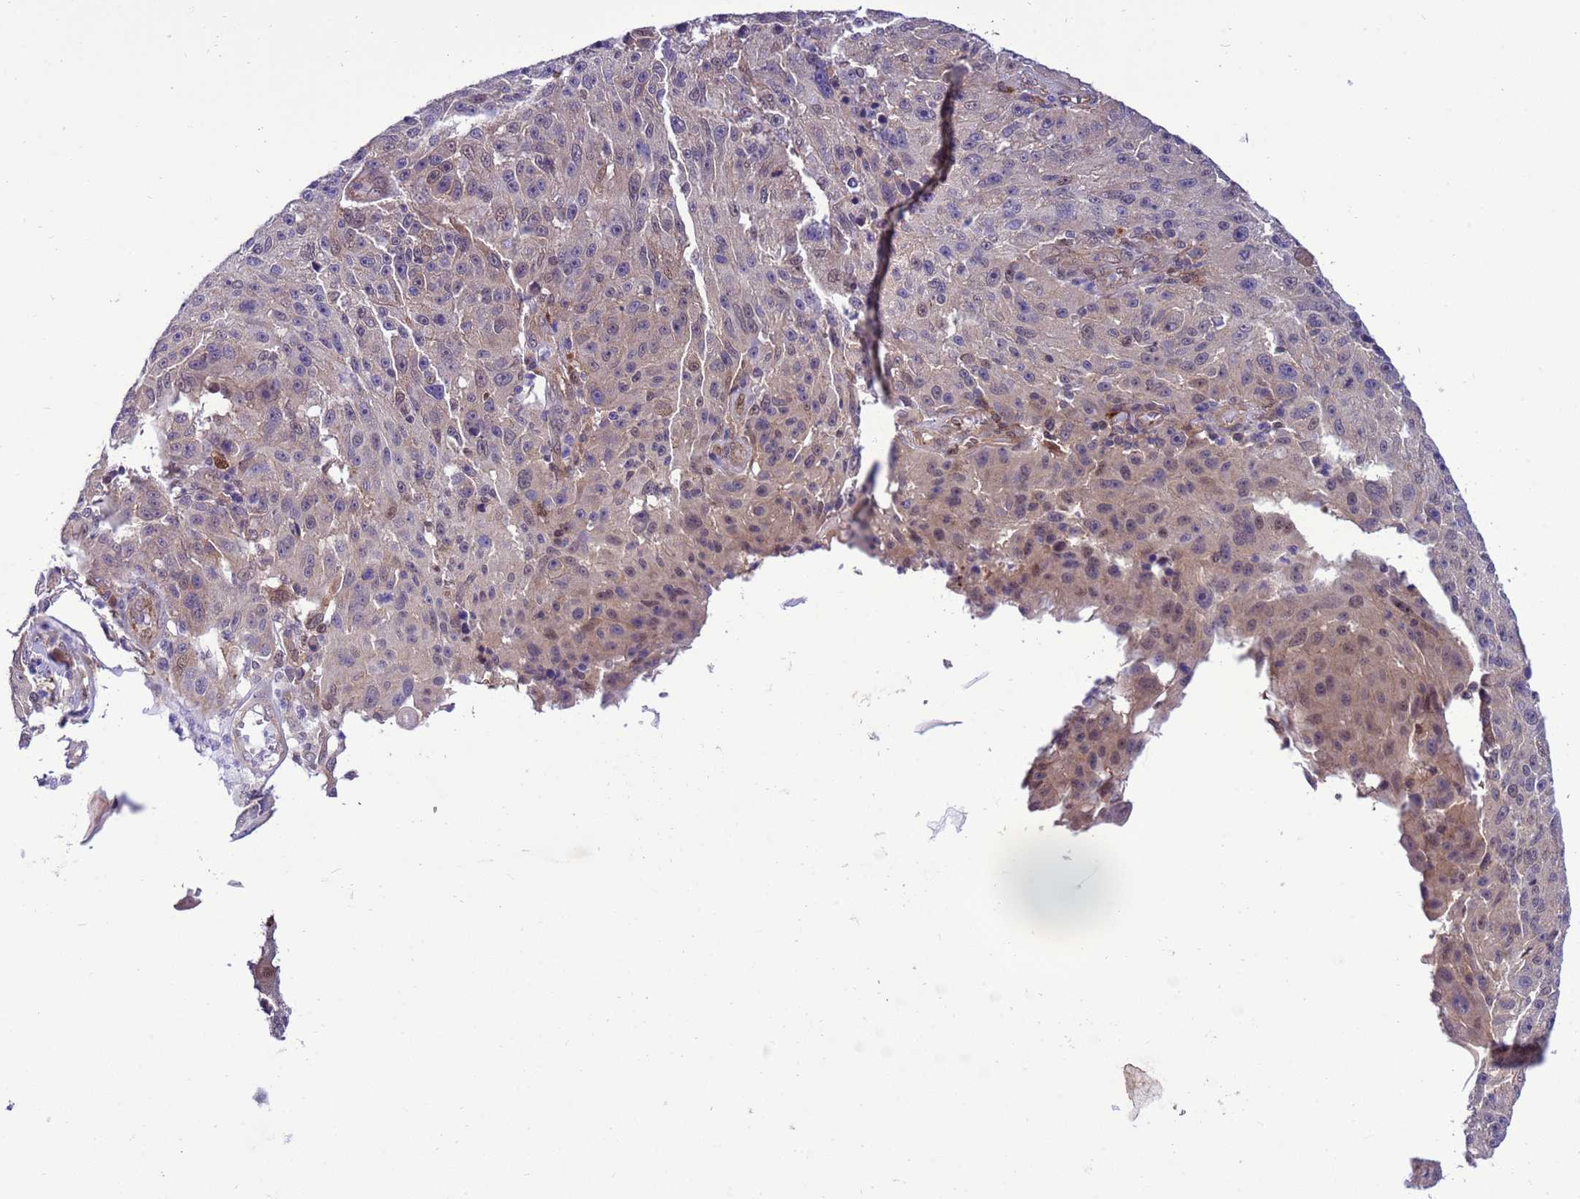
{"staining": {"intensity": "weak", "quantity": "<25%", "location": "cytoplasmic/membranous,nuclear"}, "tissue": "melanoma", "cell_type": "Tumor cells", "image_type": "cancer", "snomed": [{"axis": "morphology", "description": "Malignant melanoma, NOS"}, {"axis": "topography", "description": "Skin"}], "caption": "Melanoma was stained to show a protein in brown. There is no significant positivity in tumor cells.", "gene": "RASD1", "patient": {"sex": "male", "age": 53}}